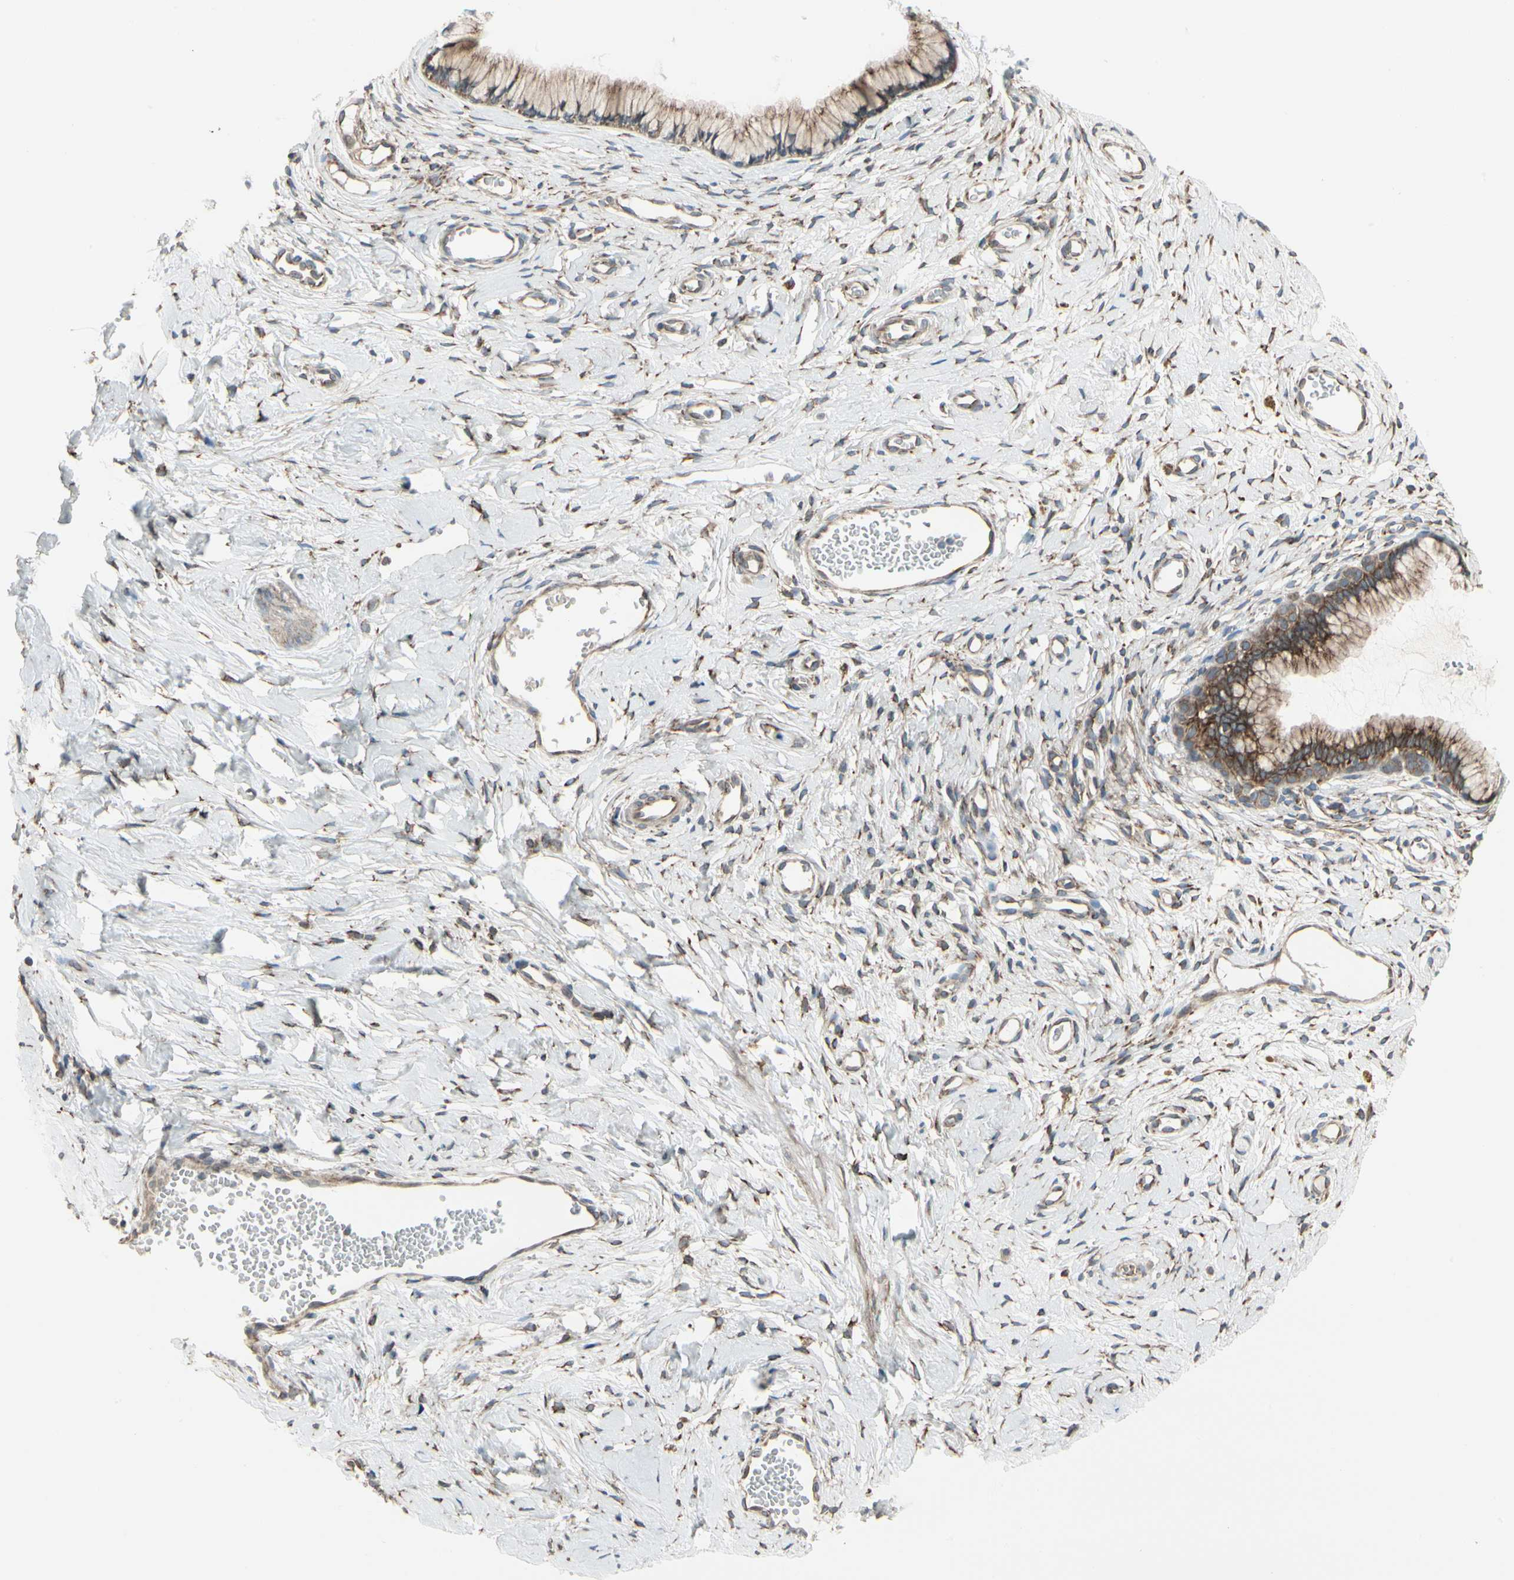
{"staining": {"intensity": "moderate", "quantity": ">75%", "location": "cytoplasmic/membranous"}, "tissue": "cervix", "cell_type": "Glandular cells", "image_type": "normal", "snomed": [{"axis": "morphology", "description": "Normal tissue, NOS"}, {"axis": "topography", "description": "Cervix"}], "caption": "Glandular cells show medium levels of moderate cytoplasmic/membranous positivity in approximately >75% of cells in benign cervix. (Brightfield microscopy of DAB IHC at high magnification).", "gene": "FNDC3A", "patient": {"sex": "female", "age": 65}}